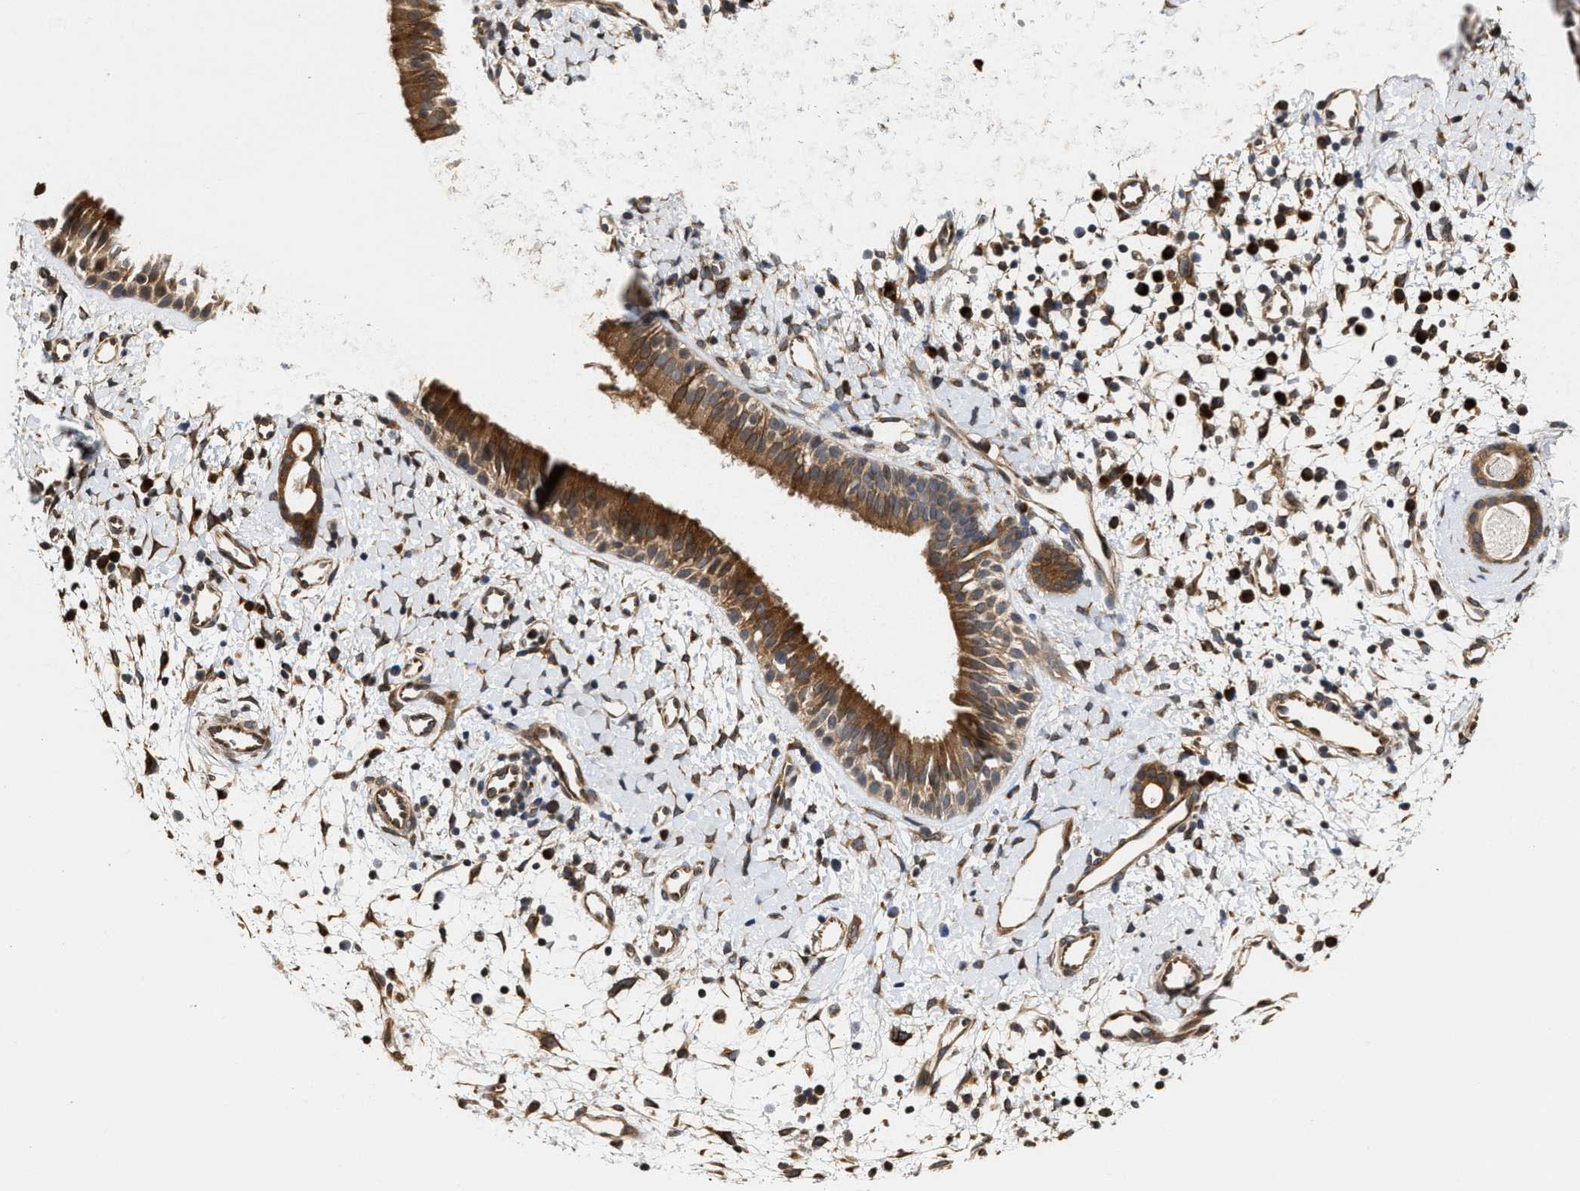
{"staining": {"intensity": "moderate", "quantity": ">75%", "location": "cytoplasmic/membranous"}, "tissue": "nasopharynx", "cell_type": "Respiratory epithelial cells", "image_type": "normal", "snomed": [{"axis": "morphology", "description": "Normal tissue, NOS"}, {"axis": "topography", "description": "Nasopharynx"}], "caption": "Immunohistochemistry (IHC) of unremarkable nasopharynx demonstrates medium levels of moderate cytoplasmic/membranous positivity in about >75% of respiratory epithelial cells.", "gene": "SAR1A", "patient": {"sex": "male", "age": 22}}